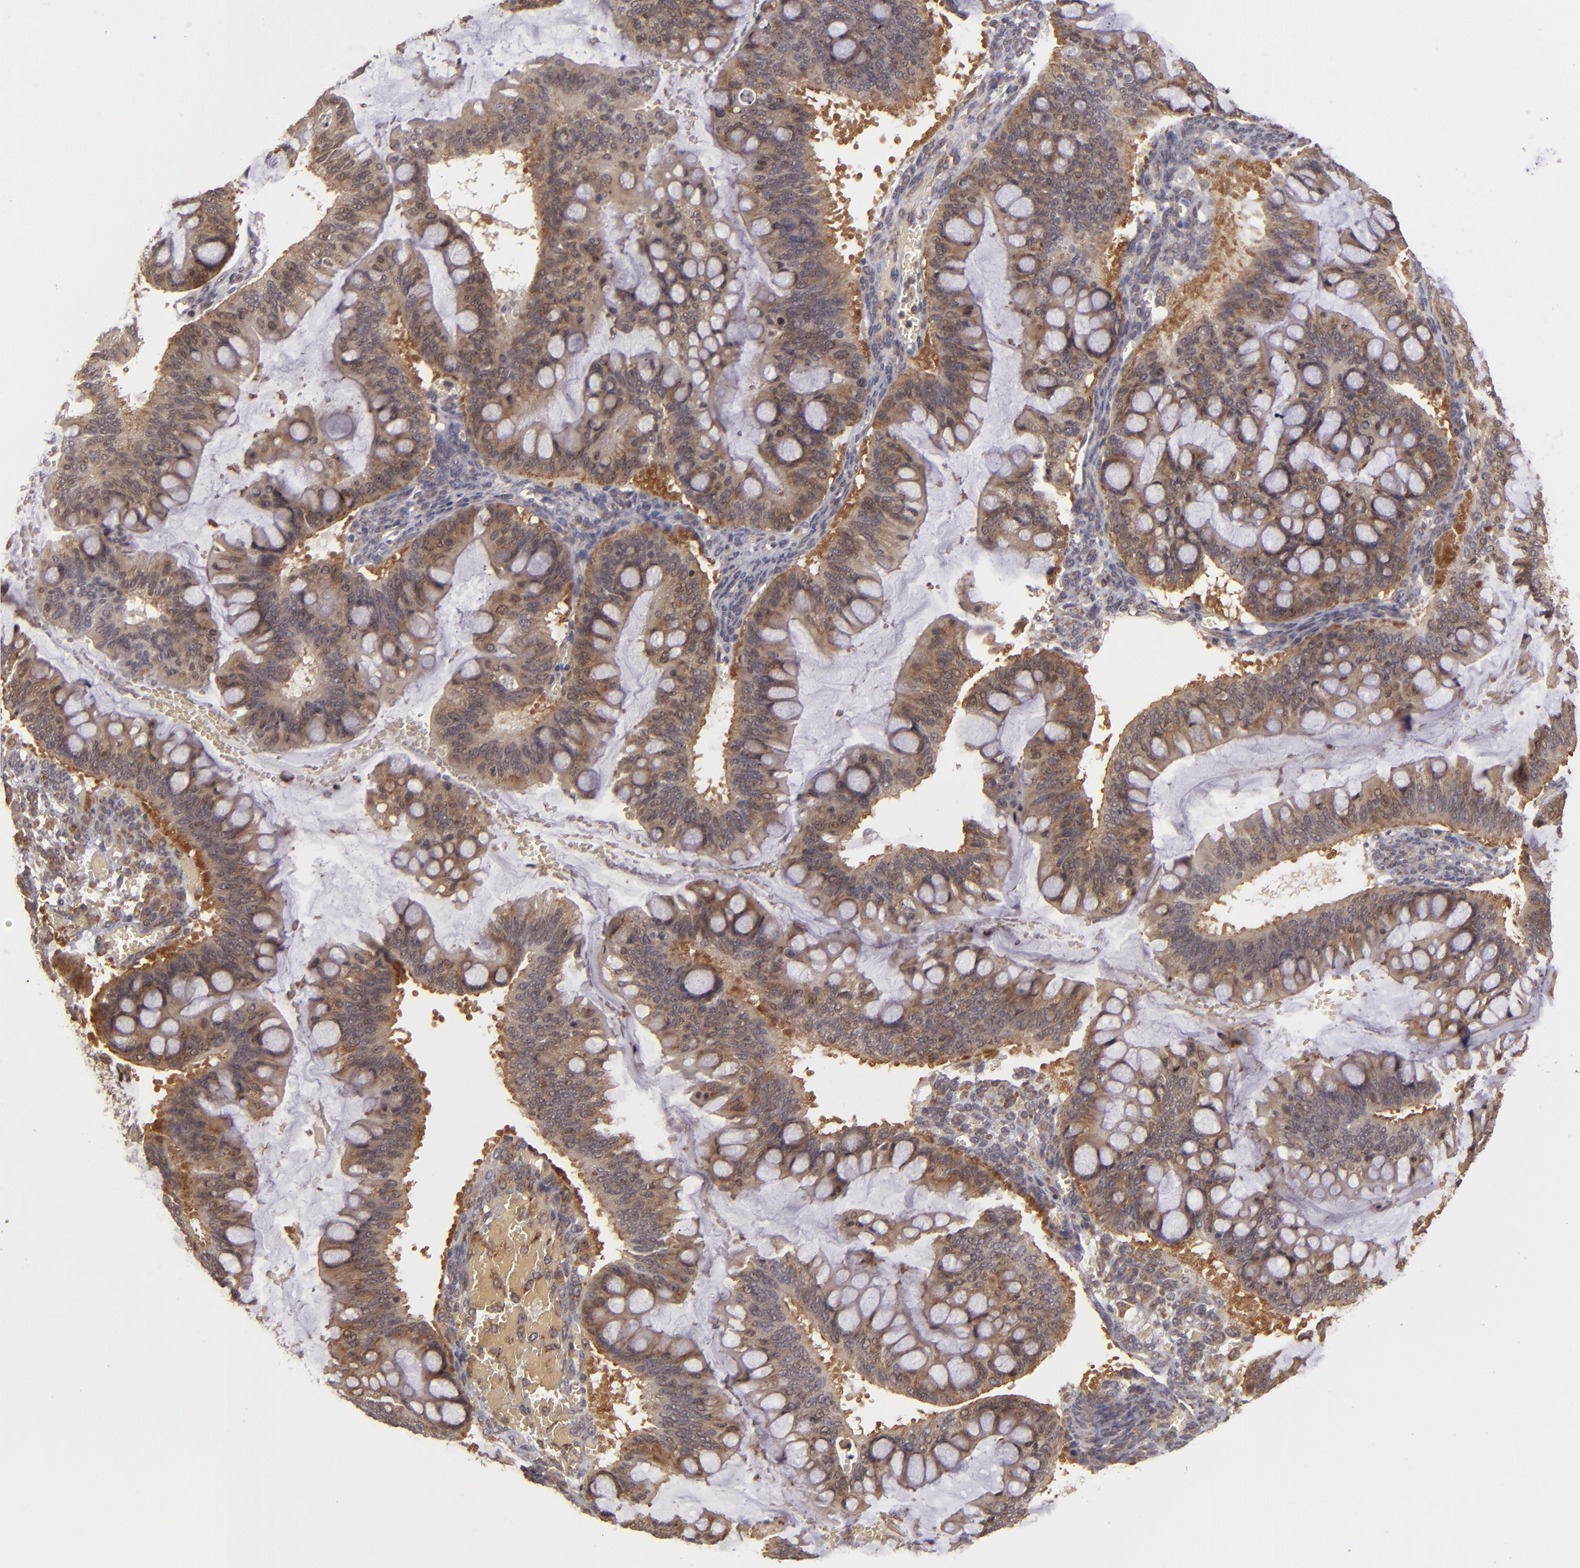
{"staining": {"intensity": "moderate", "quantity": ">75%", "location": "cytoplasmic/membranous"}, "tissue": "ovarian cancer", "cell_type": "Tumor cells", "image_type": "cancer", "snomed": [{"axis": "morphology", "description": "Cystadenocarcinoma, mucinous, NOS"}, {"axis": "topography", "description": "Ovary"}], "caption": "Moderate cytoplasmic/membranous protein staining is appreciated in about >75% of tumor cells in ovarian cancer (mucinous cystadenocarcinoma).", "gene": "MAPK3", "patient": {"sex": "female", "age": 73}}